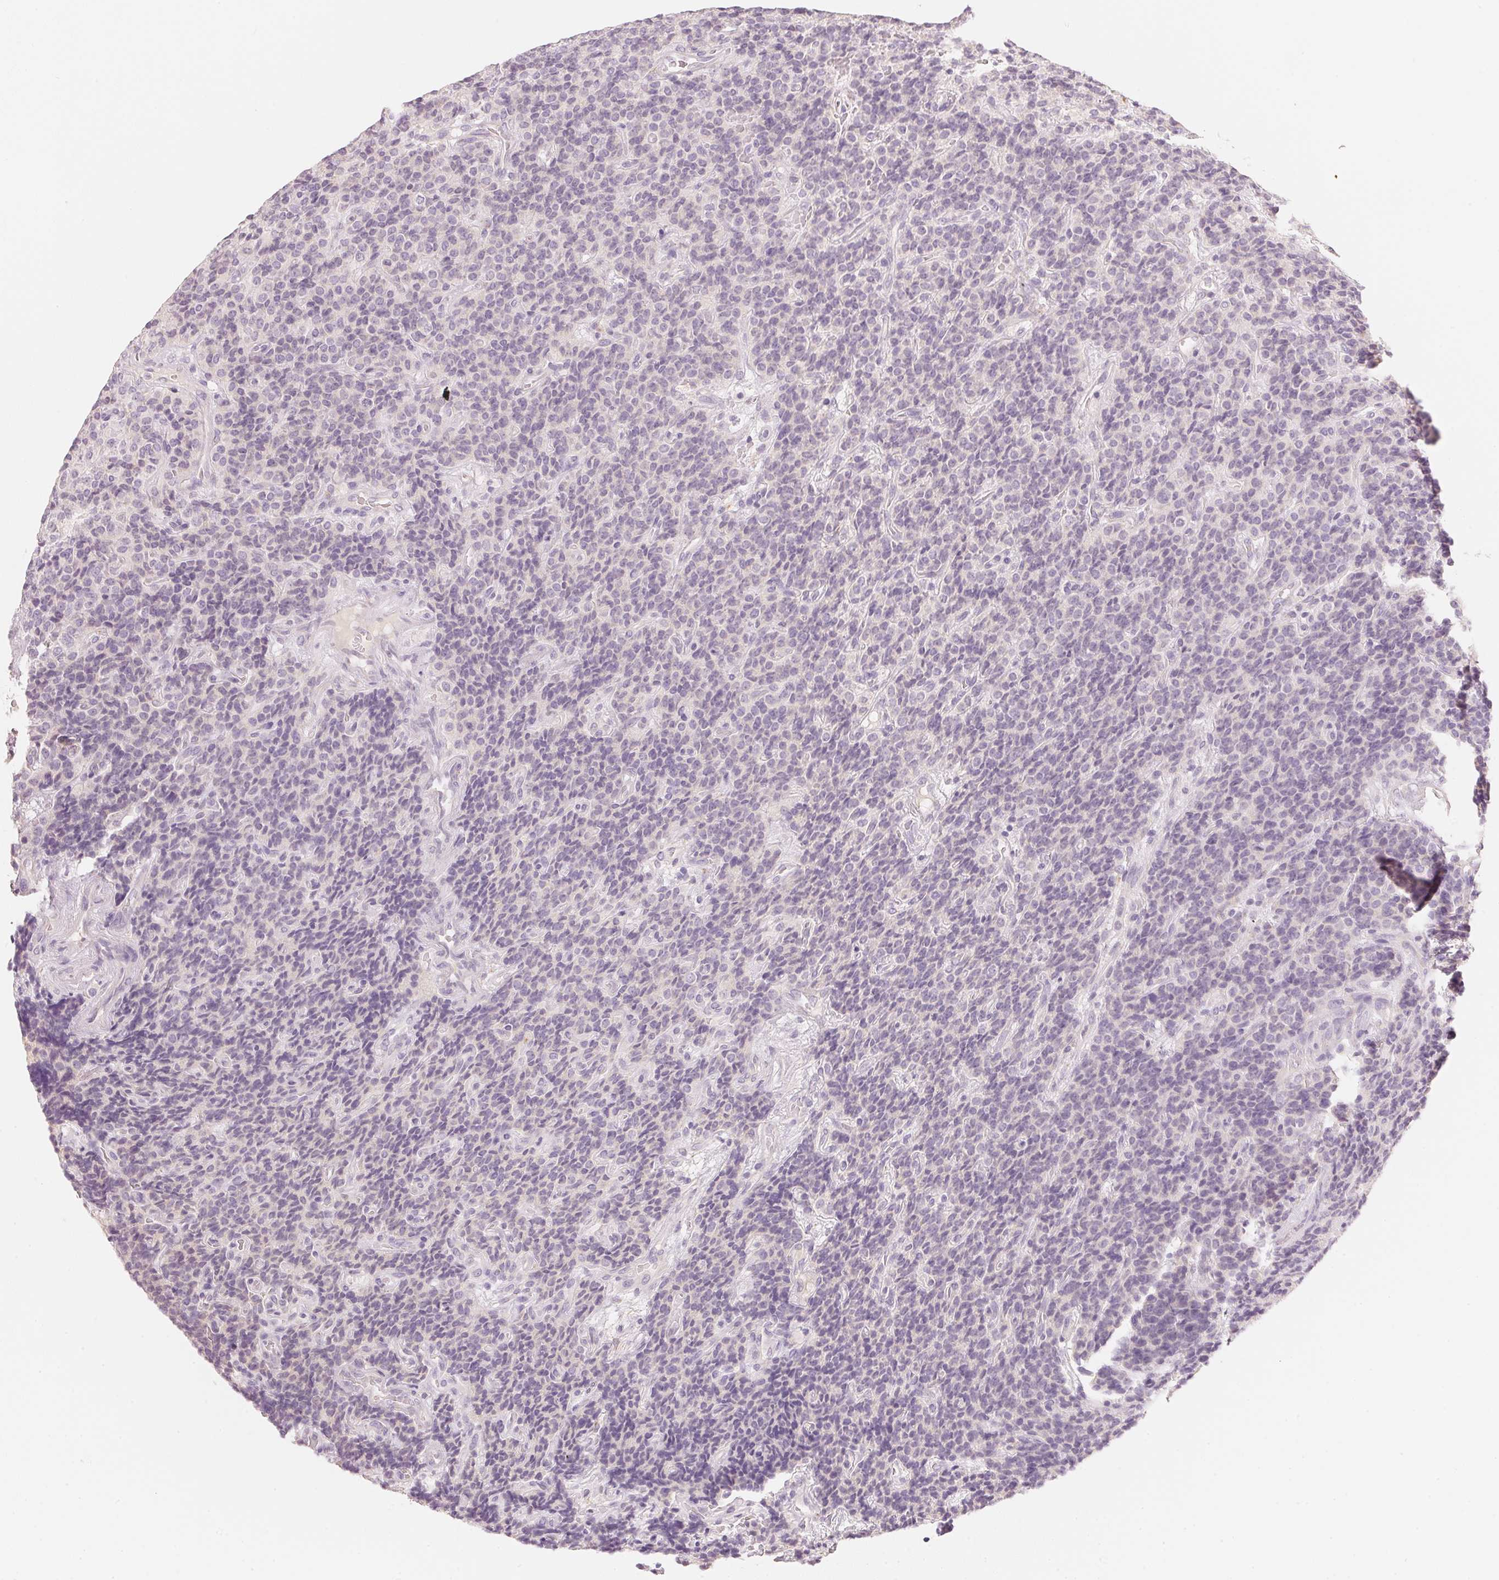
{"staining": {"intensity": "negative", "quantity": "none", "location": "none"}, "tissue": "carcinoid", "cell_type": "Tumor cells", "image_type": "cancer", "snomed": [{"axis": "morphology", "description": "Carcinoid, malignant, NOS"}, {"axis": "topography", "description": "Pancreas"}], "caption": "A histopathology image of human carcinoid (malignant) is negative for staining in tumor cells. (DAB IHC visualized using brightfield microscopy, high magnification).", "gene": "RMDN2", "patient": {"sex": "male", "age": 36}}